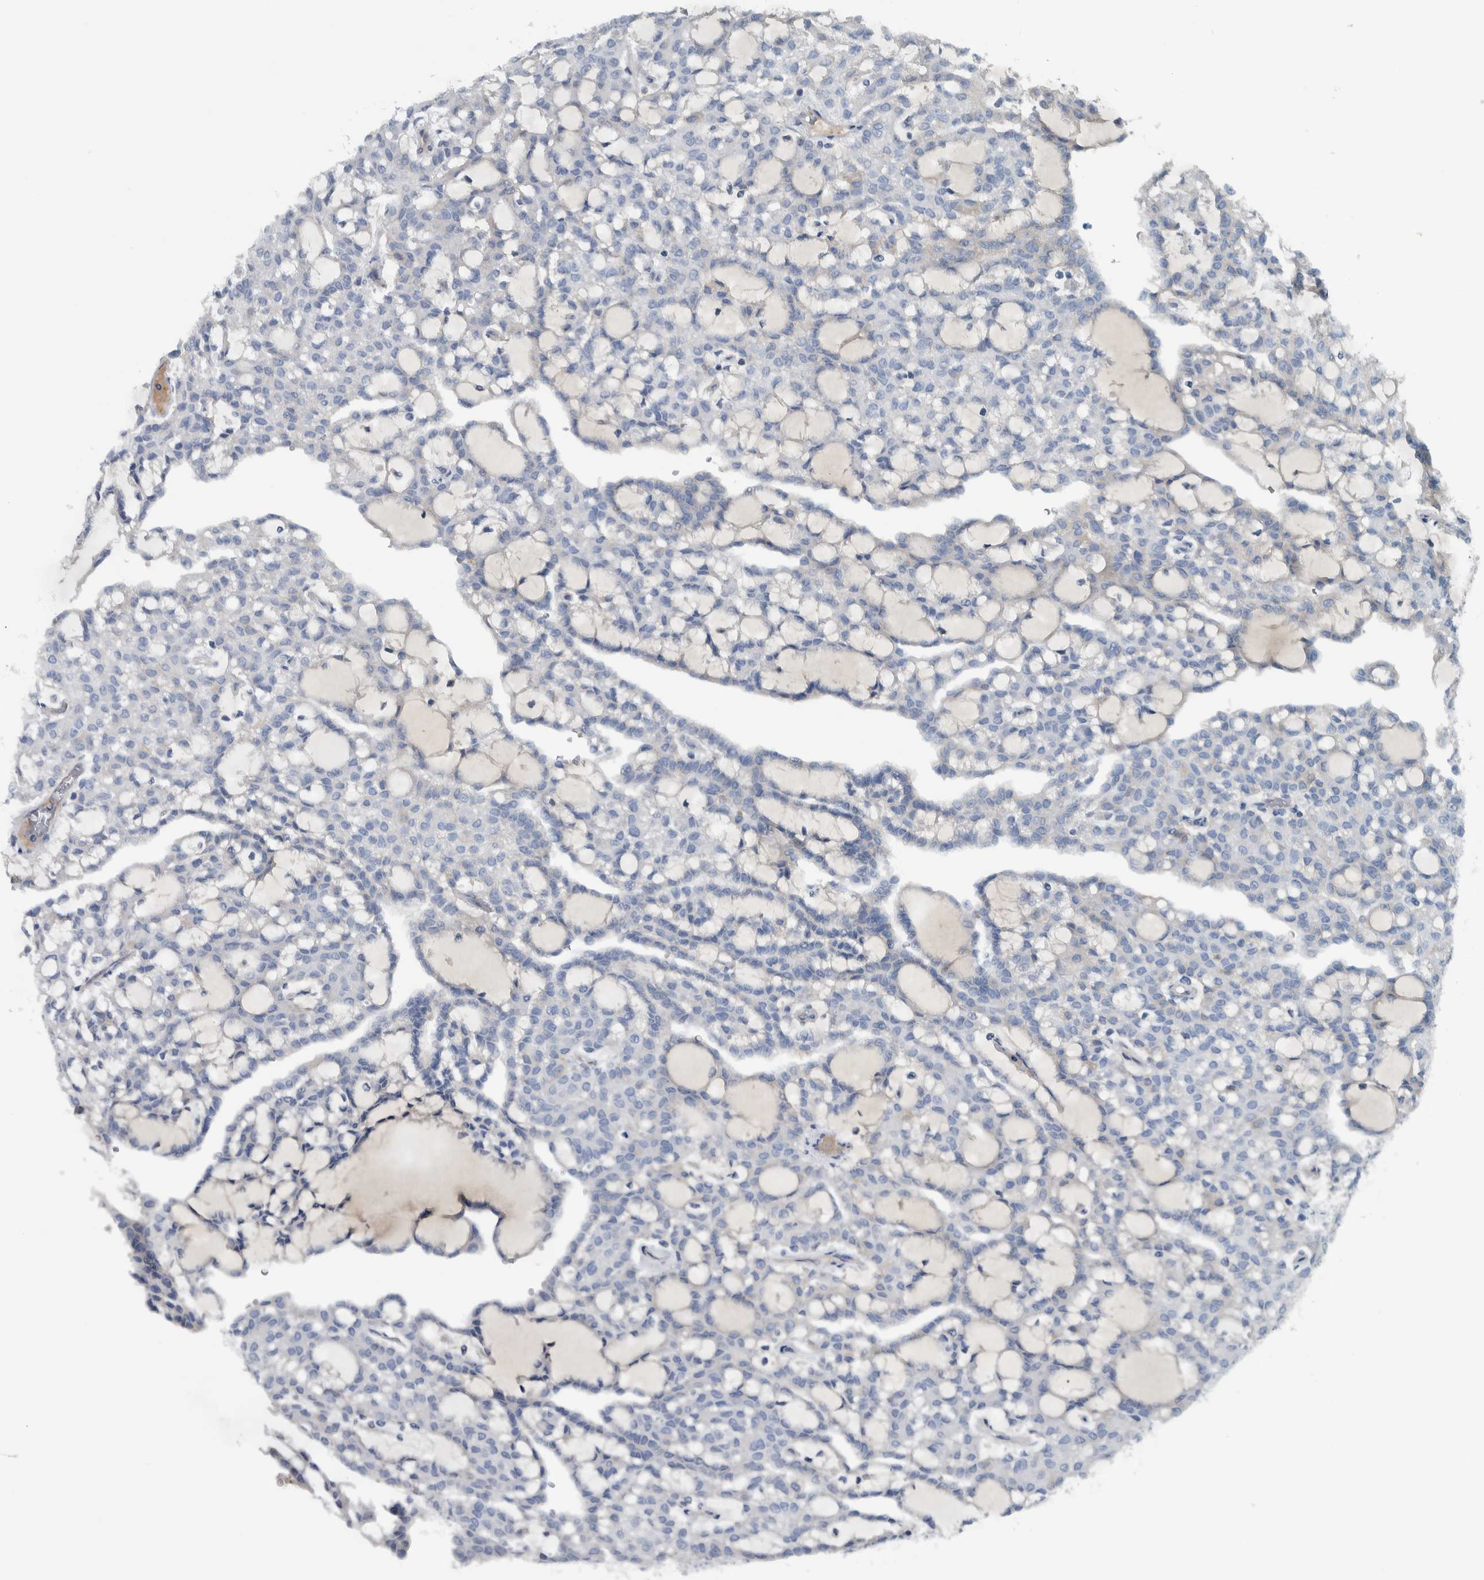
{"staining": {"intensity": "negative", "quantity": "none", "location": "none"}, "tissue": "renal cancer", "cell_type": "Tumor cells", "image_type": "cancer", "snomed": [{"axis": "morphology", "description": "Adenocarcinoma, NOS"}, {"axis": "topography", "description": "Kidney"}], "caption": "A high-resolution micrograph shows IHC staining of renal cancer, which exhibits no significant positivity in tumor cells.", "gene": "SERPINC1", "patient": {"sex": "male", "age": 63}}